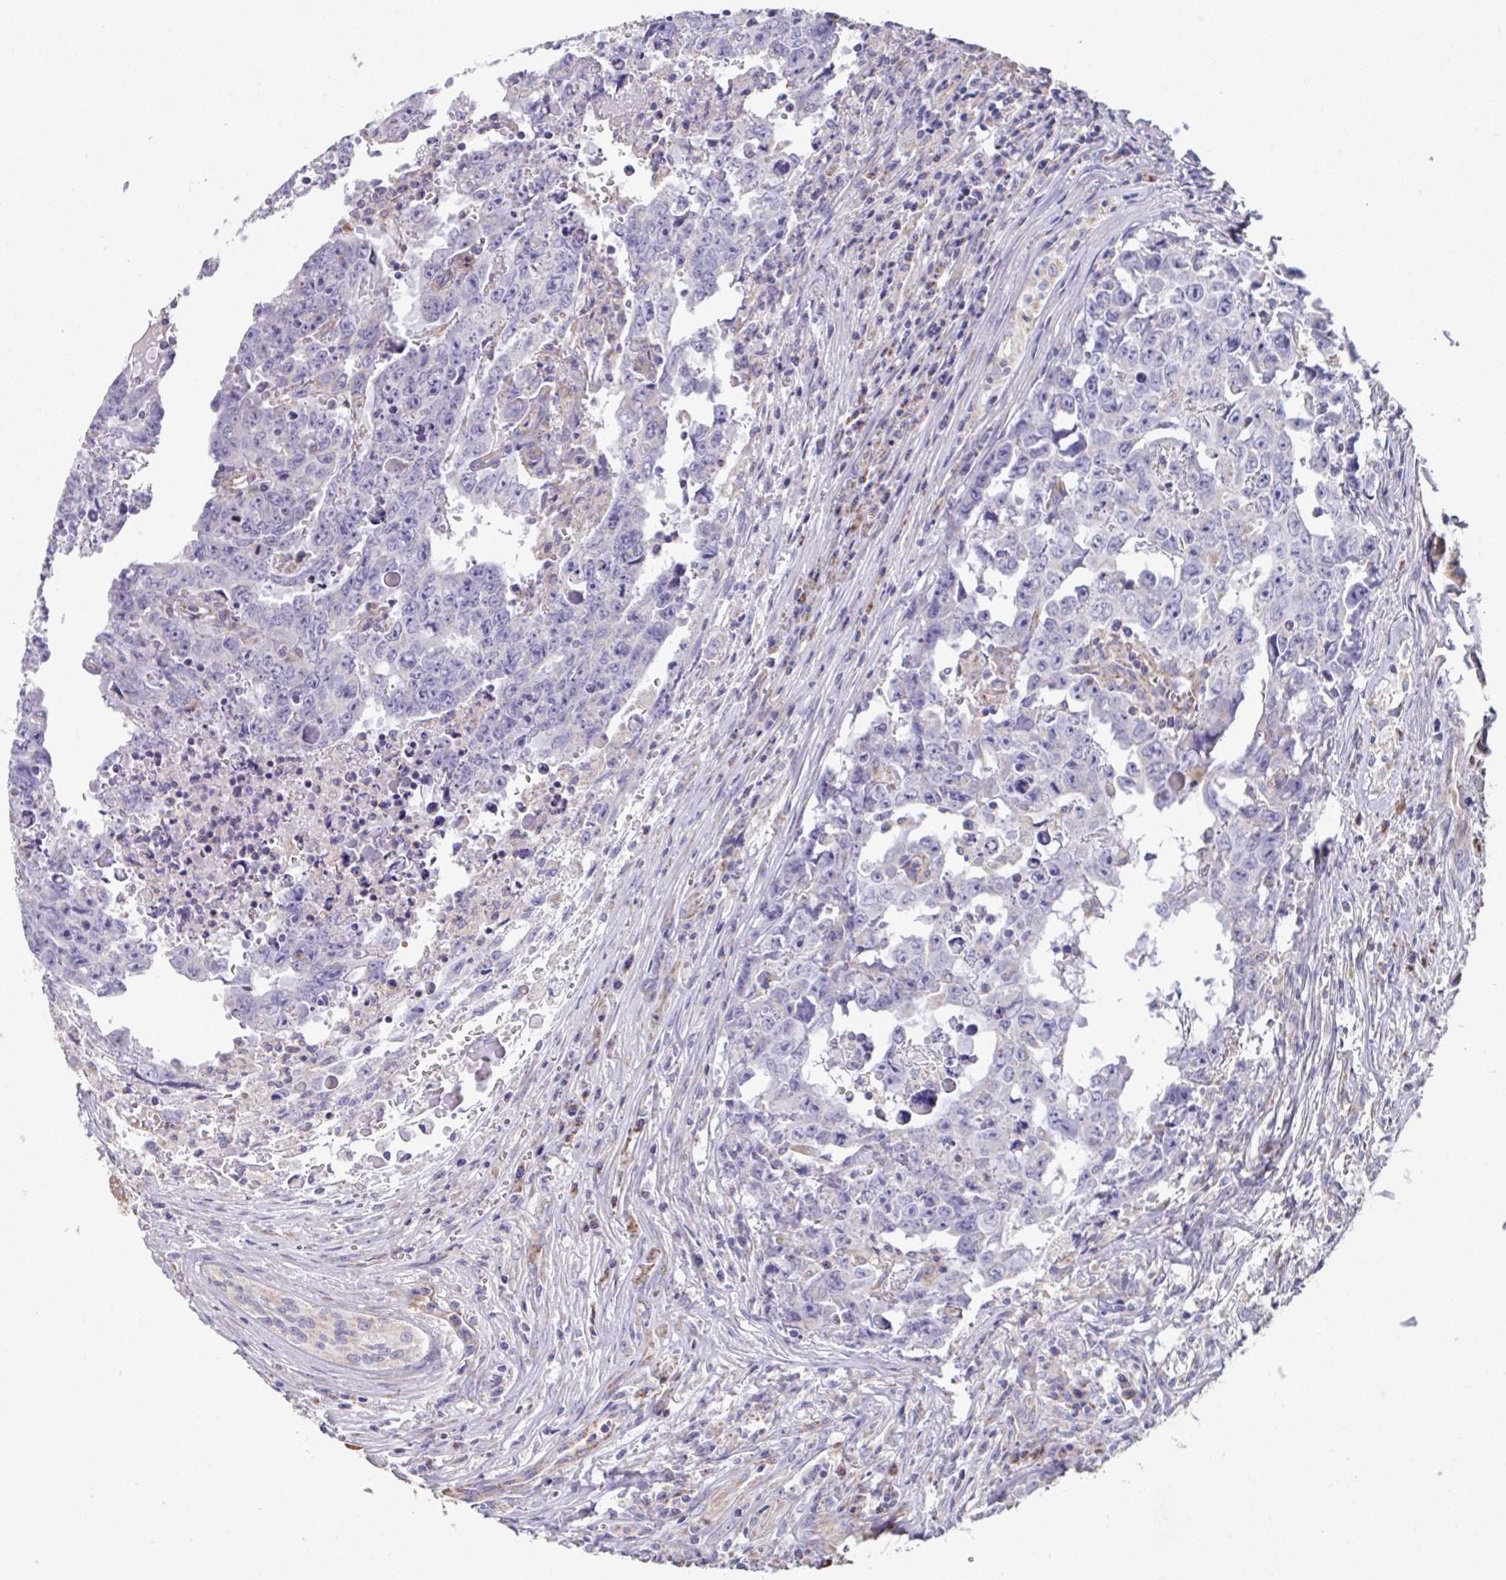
{"staining": {"intensity": "negative", "quantity": "none", "location": "none"}, "tissue": "testis cancer", "cell_type": "Tumor cells", "image_type": "cancer", "snomed": [{"axis": "morphology", "description": "Carcinoma, Embryonal, NOS"}, {"axis": "topography", "description": "Testis"}], "caption": "An IHC micrograph of embryonal carcinoma (testis) is shown. There is no staining in tumor cells of embryonal carcinoma (testis).", "gene": "DOK7", "patient": {"sex": "male", "age": 22}}